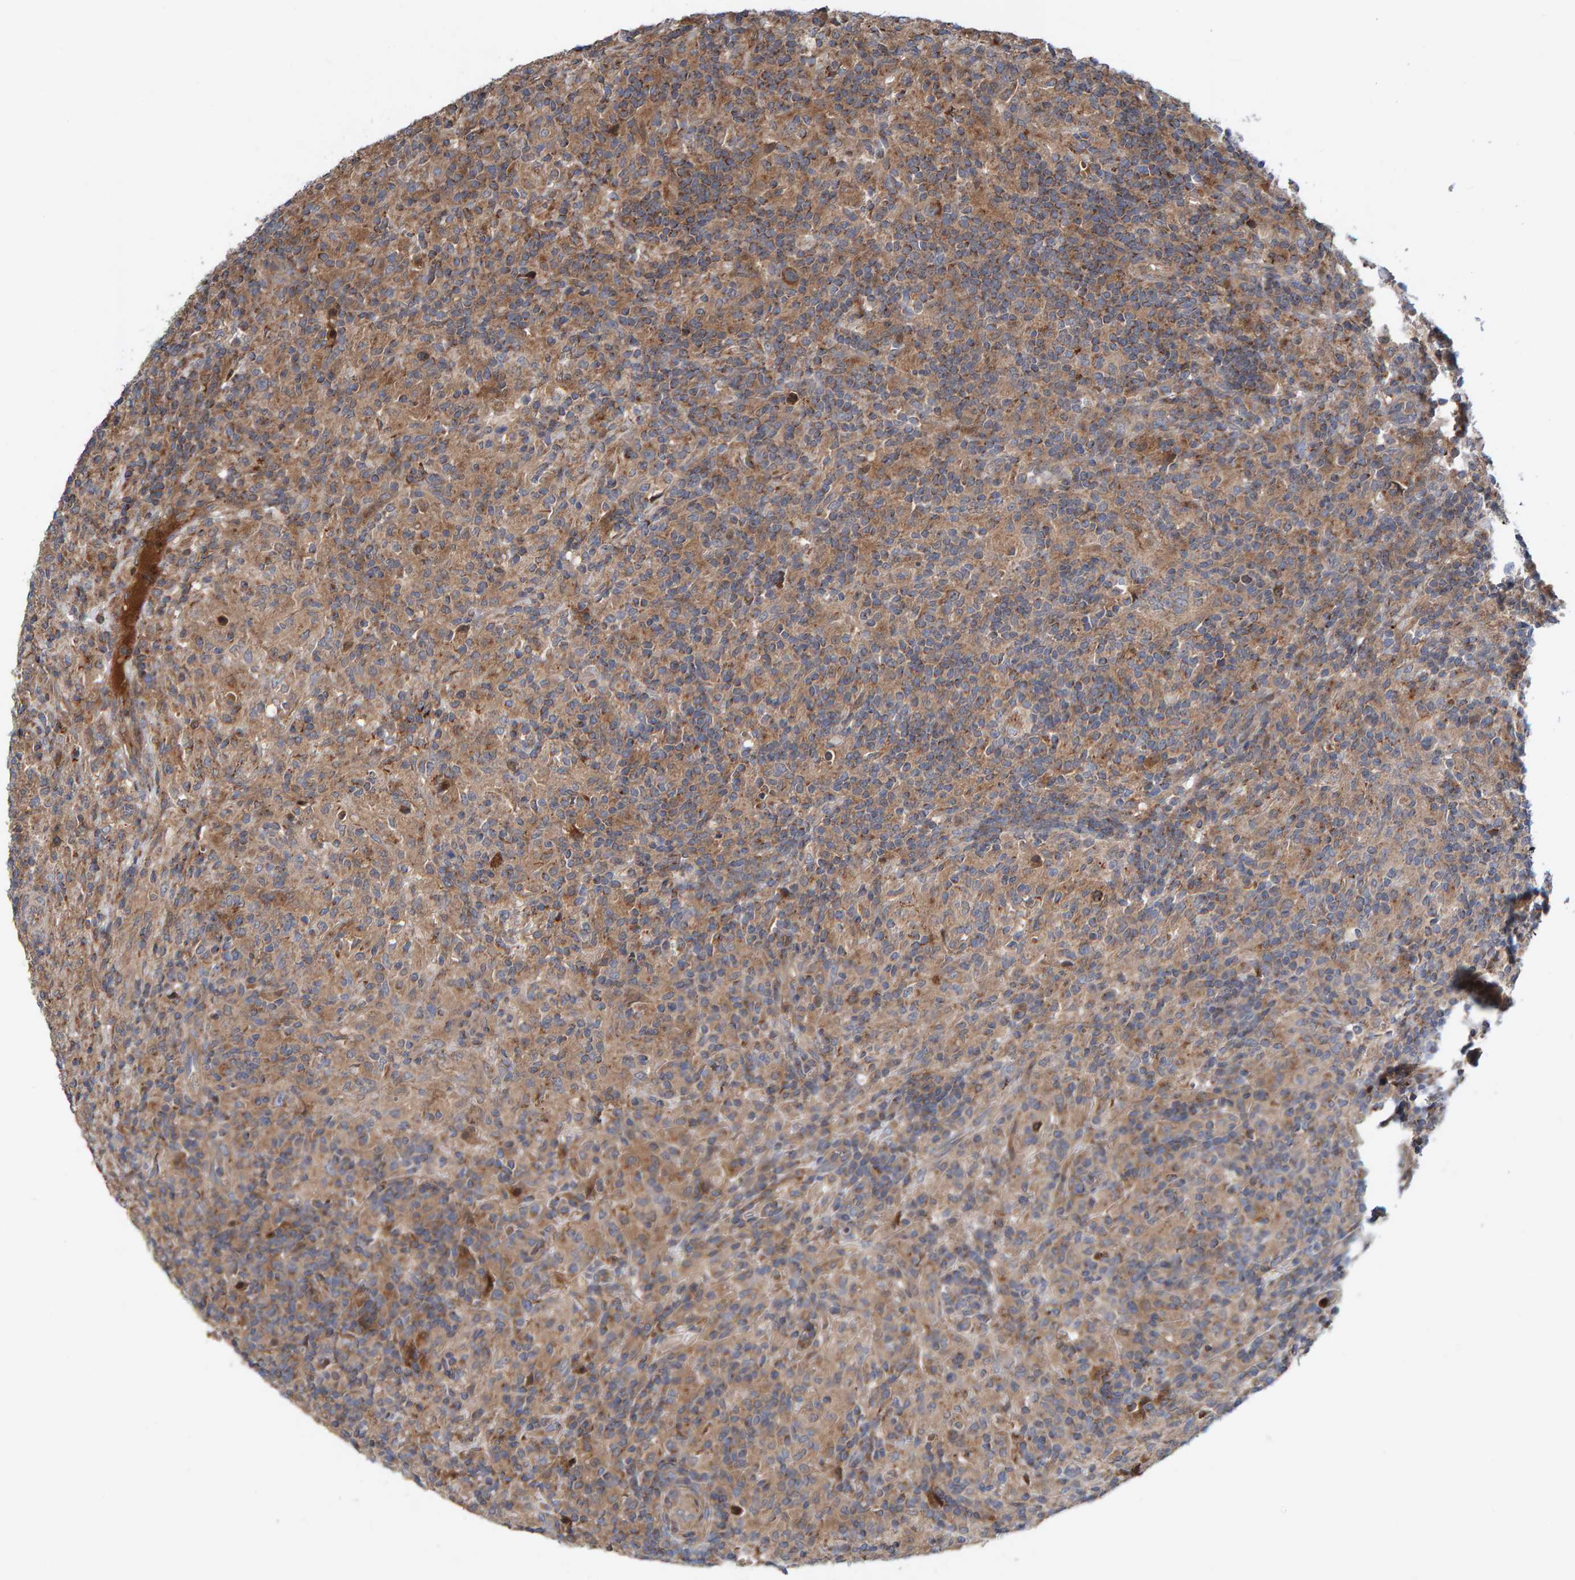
{"staining": {"intensity": "moderate", "quantity": ">75%", "location": "cytoplasmic/membranous"}, "tissue": "lymphoma", "cell_type": "Tumor cells", "image_type": "cancer", "snomed": [{"axis": "morphology", "description": "Hodgkin's disease, NOS"}, {"axis": "topography", "description": "Lymph node"}], "caption": "Immunohistochemistry (IHC) (DAB) staining of lymphoma demonstrates moderate cytoplasmic/membranous protein positivity in approximately >75% of tumor cells.", "gene": "KIAA0753", "patient": {"sex": "male", "age": 70}}